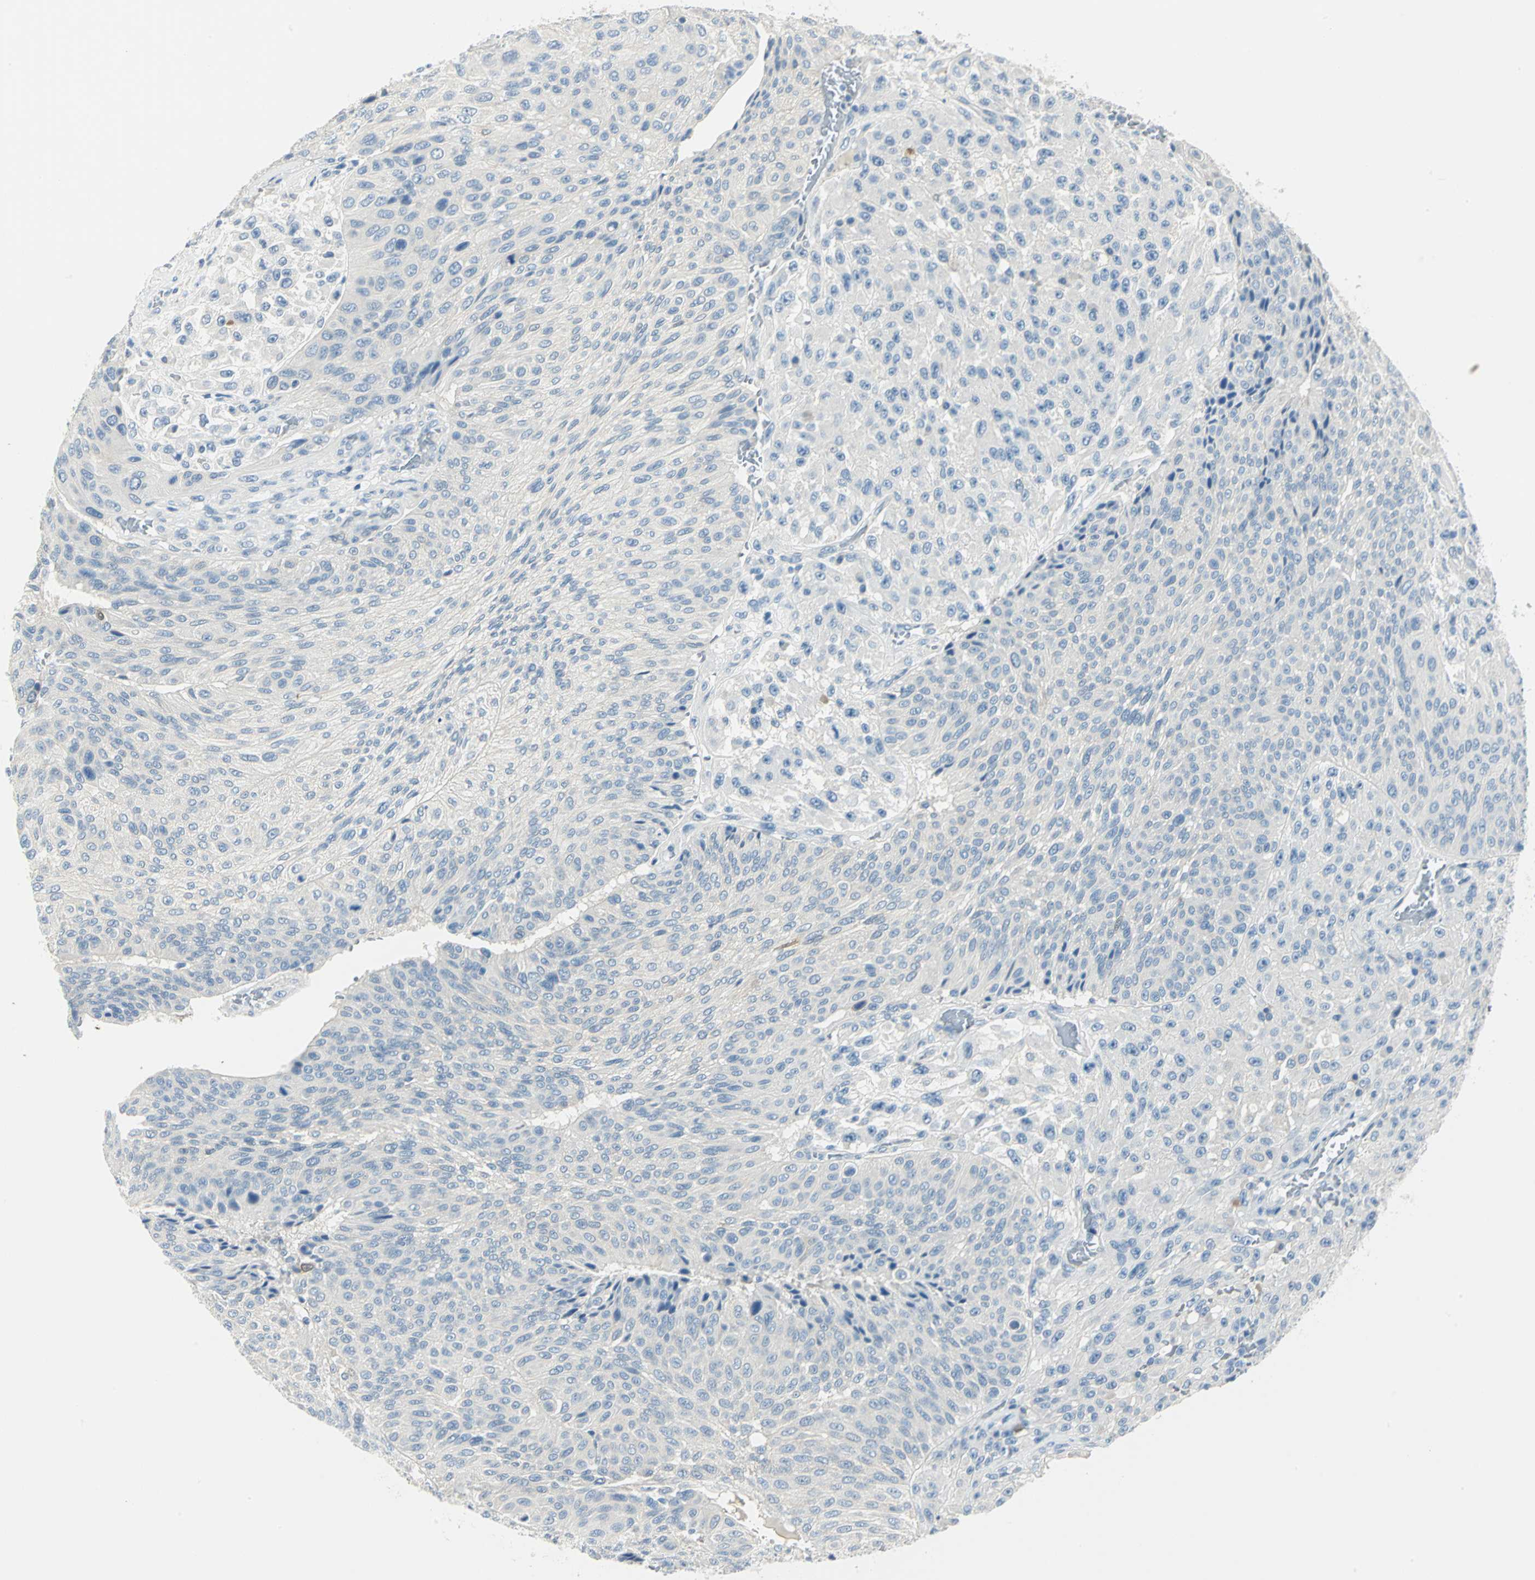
{"staining": {"intensity": "negative", "quantity": "none", "location": "none"}, "tissue": "urothelial cancer", "cell_type": "Tumor cells", "image_type": "cancer", "snomed": [{"axis": "morphology", "description": "Urothelial carcinoma, High grade"}, {"axis": "topography", "description": "Urinary bladder"}], "caption": "Tumor cells show no significant positivity in high-grade urothelial carcinoma.", "gene": "UCHL1", "patient": {"sex": "male", "age": 66}}